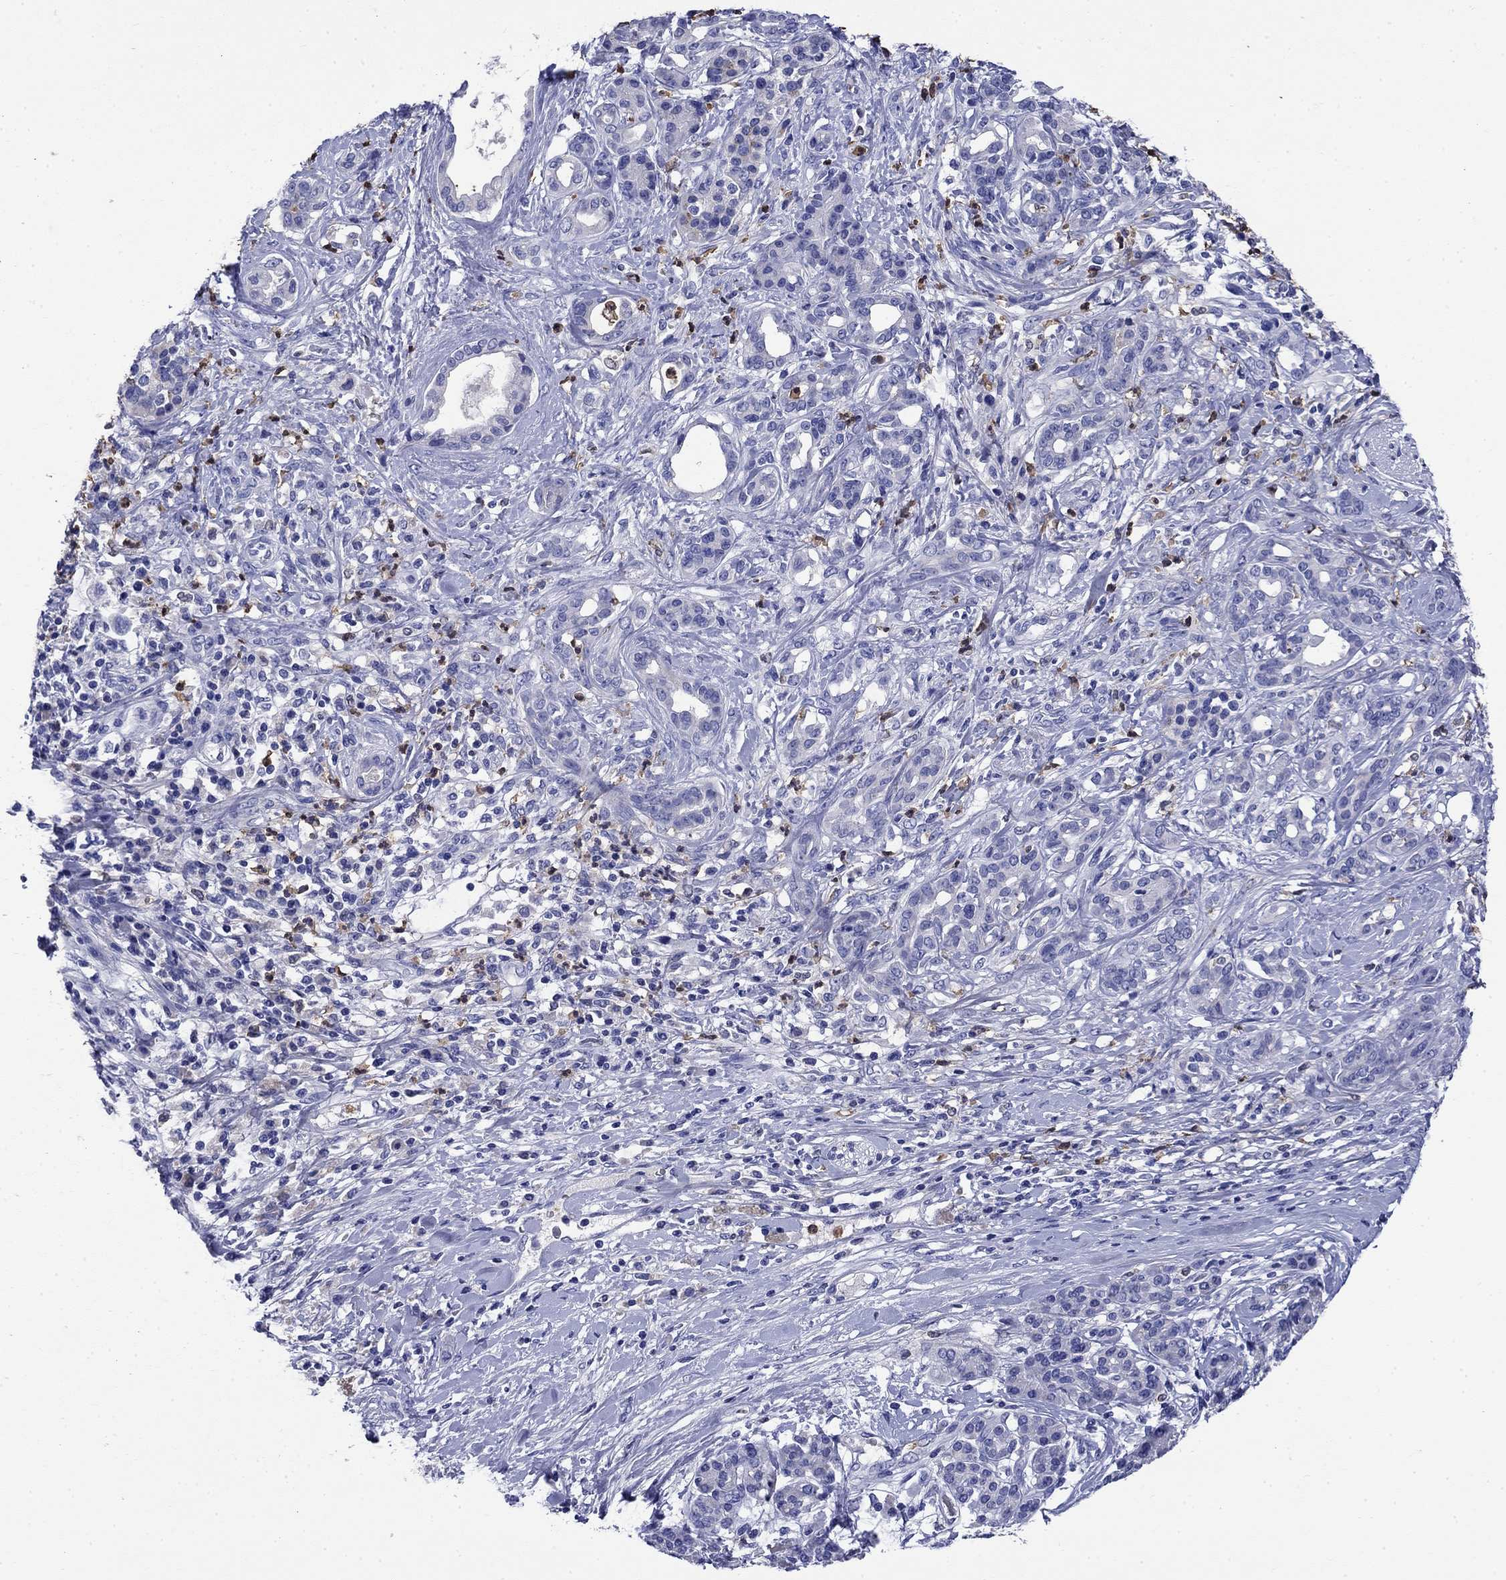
{"staining": {"intensity": "negative", "quantity": "none", "location": "none"}, "tissue": "pancreatic cancer", "cell_type": "Tumor cells", "image_type": "cancer", "snomed": [{"axis": "morphology", "description": "Adenocarcinoma, NOS"}, {"axis": "topography", "description": "Pancreas"}], "caption": "IHC image of neoplastic tissue: pancreatic cancer (adenocarcinoma) stained with DAB (3,3'-diaminobenzidine) reveals no significant protein expression in tumor cells. (Stains: DAB immunohistochemistry (IHC) with hematoxylin counter stain, Microscopy: brightfield microscopy at high magnification).", "gene": "TFR2", "patient": {"sex": "female", "age": 56}}